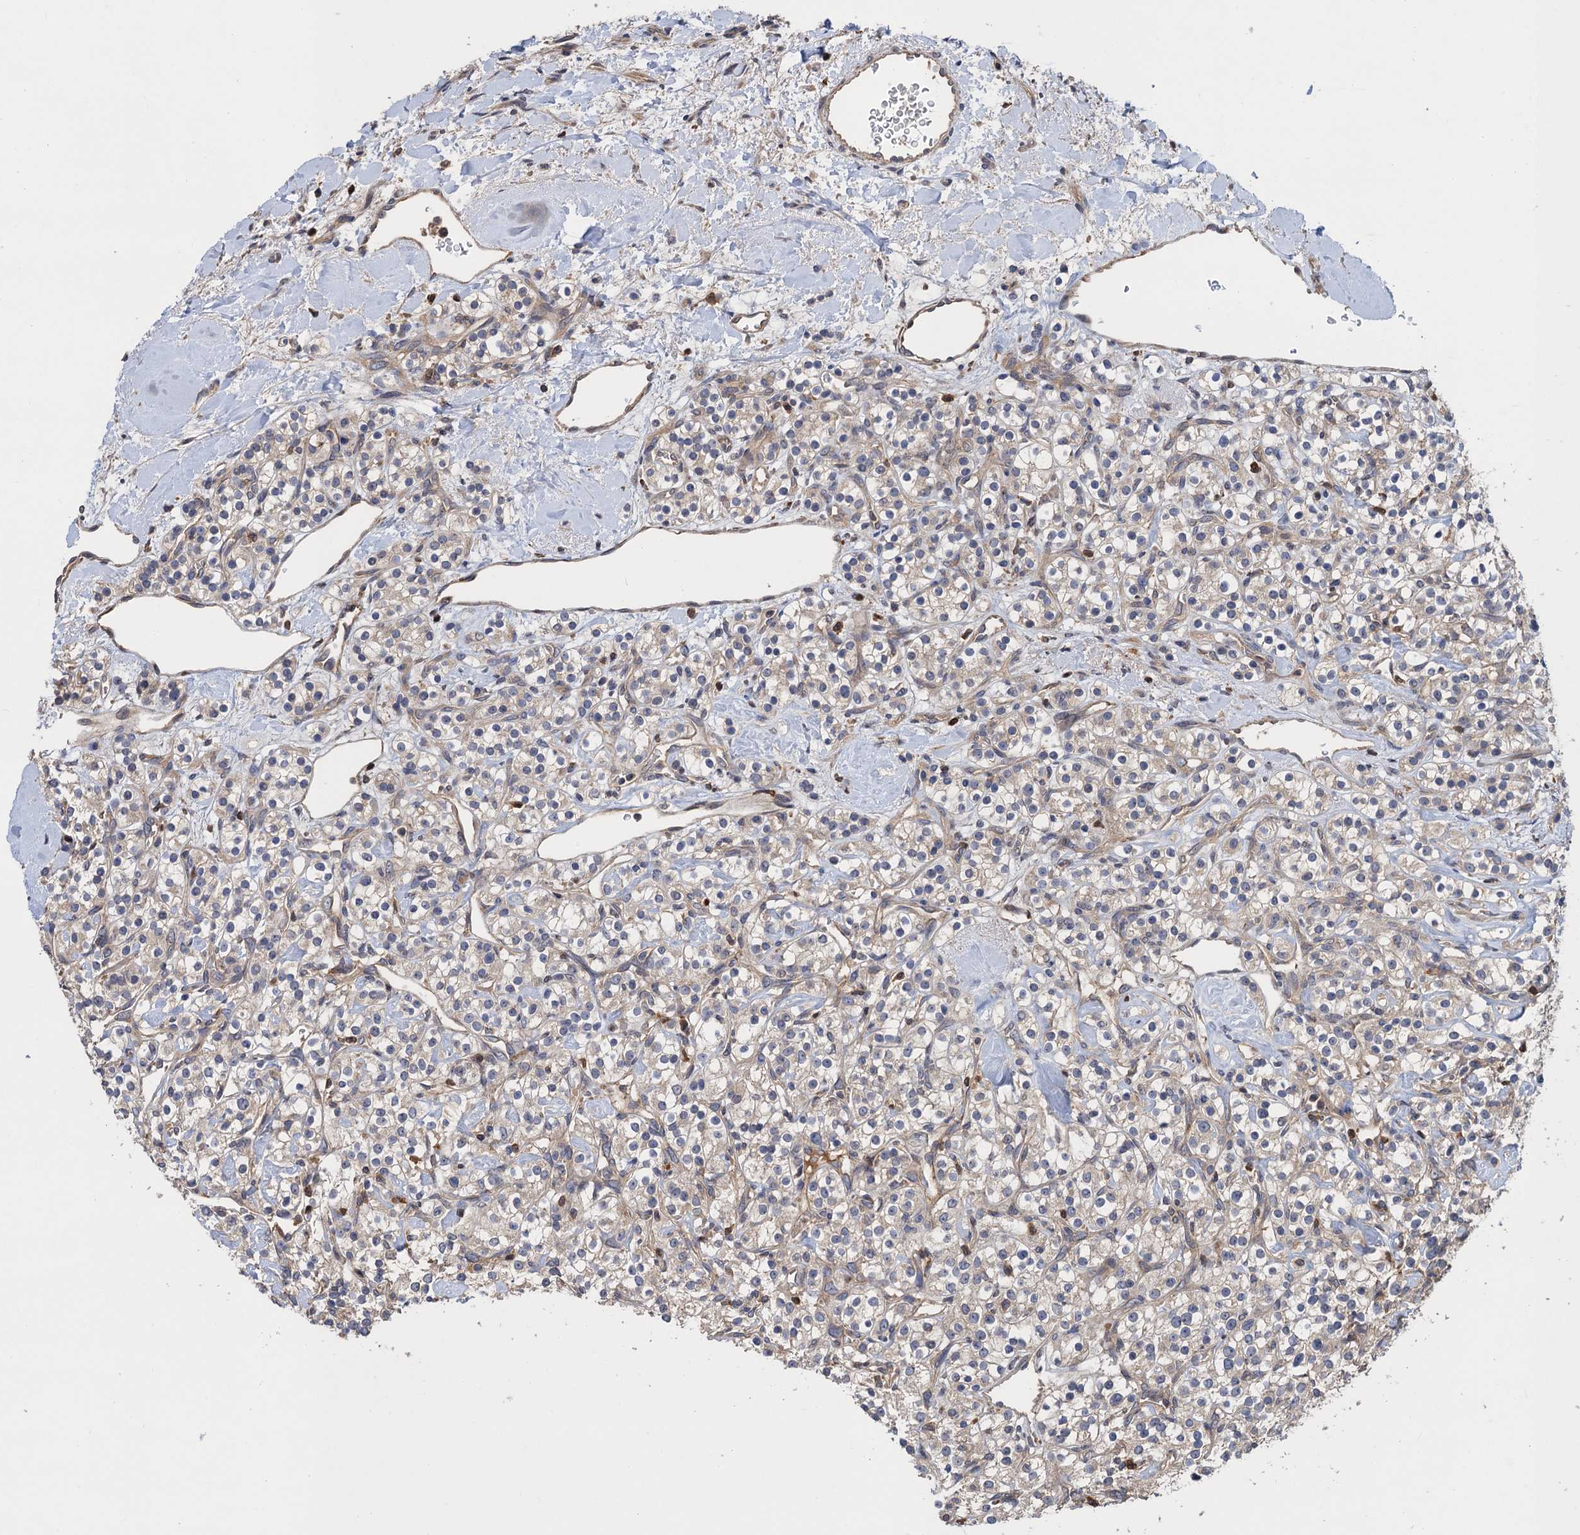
{"staining": {"intensity": "weak", "quantity": "<25%", "location": "cytoplasmic/membranous"}, "tissue": "renal cancer", "cell_type": "Tumor cells", "image_type": "cancer", "snomed": [{"axis": "morphology", "description": "Adenocarcinoma, NOS"}, {"axis": "topography", "description": "Kidney"}], "caption": "Immunohistochemical staining of renal cancer reveals no significant positivity in tumor cells.", "gene": "DGKA", "patient": {"sex": "male", "age": 77}}